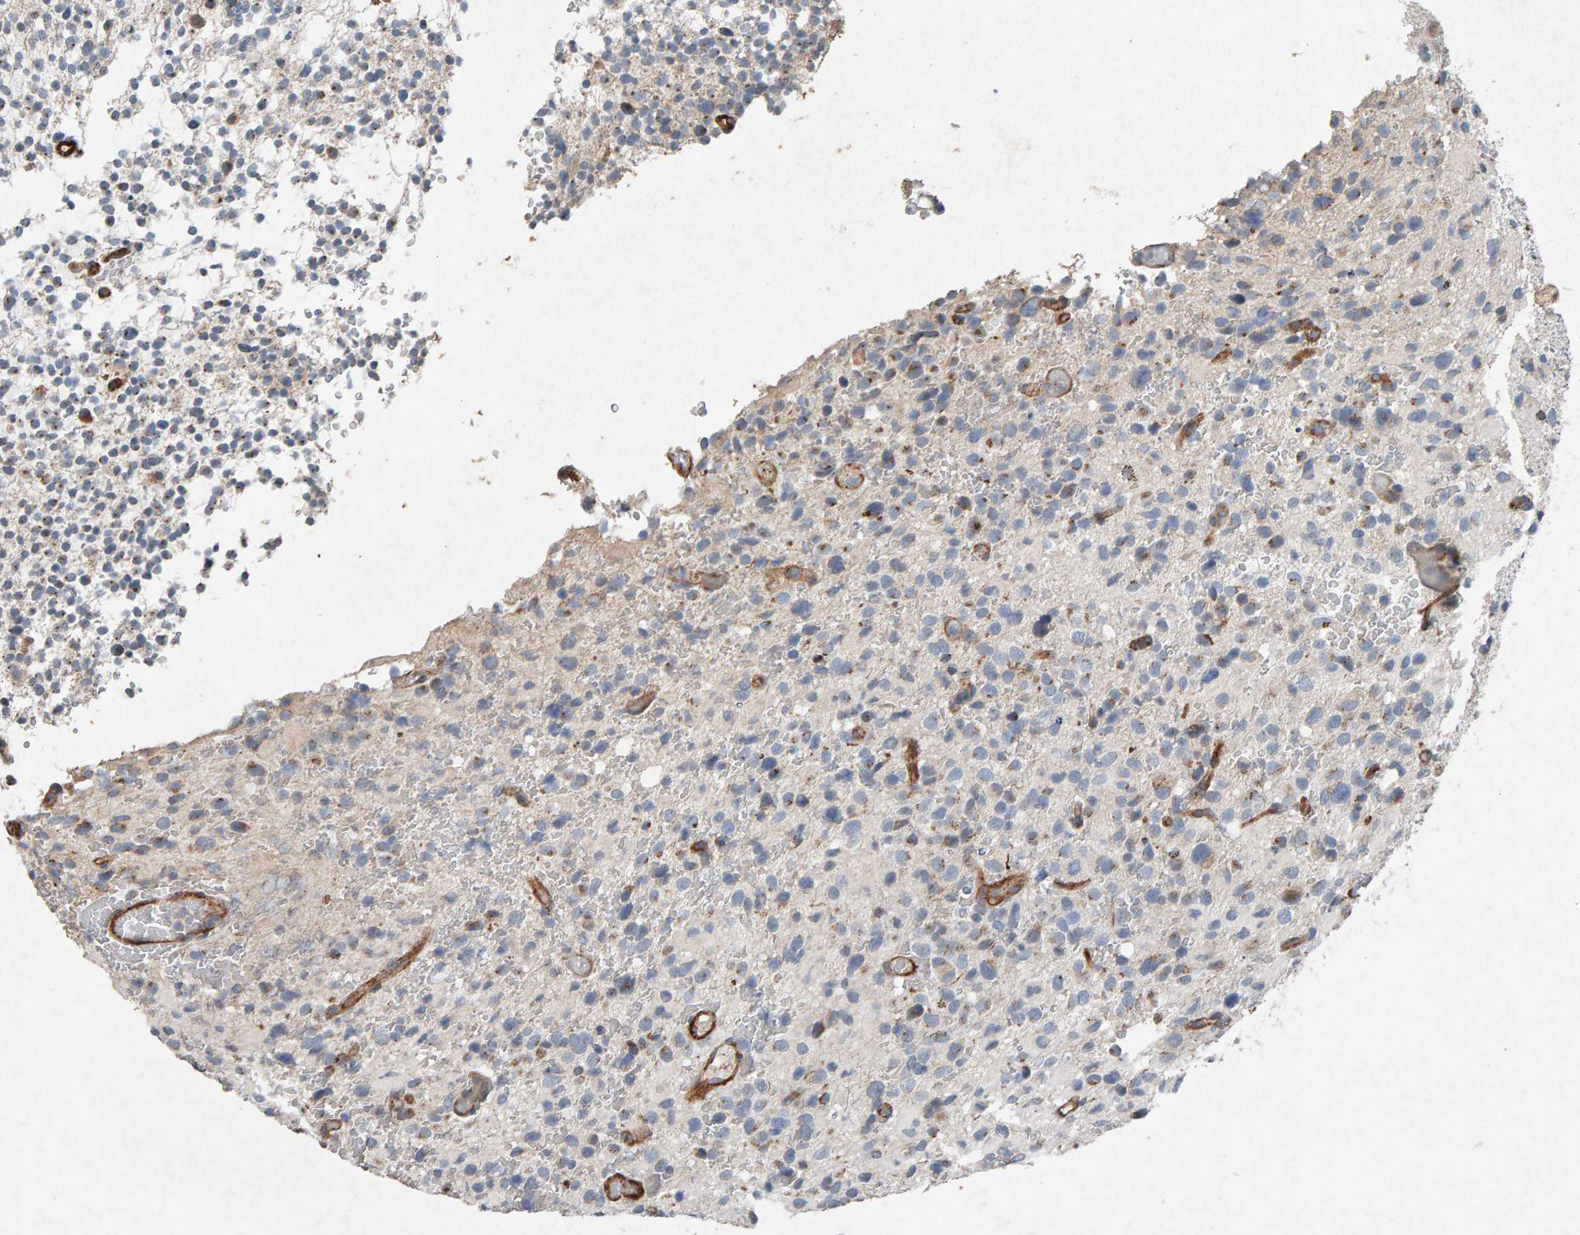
{"staining": {"intensity": "negative", "quantity": "none", "location": "none"}, "tissue": "glioma", "cell_type": "Tumor cells", "image_type": "cancer", "snomed": [{"axis": "morphology", "description": "Glioma, malignant, High grade"}, {"axis": "topography", "description": "Brain"}], "caption": "A histopathology image of human malignant high-grade glioma is negative for staining in tumor cells.", "gene": "PTPRM", "patient": {"sex": "male", "age": 48}}